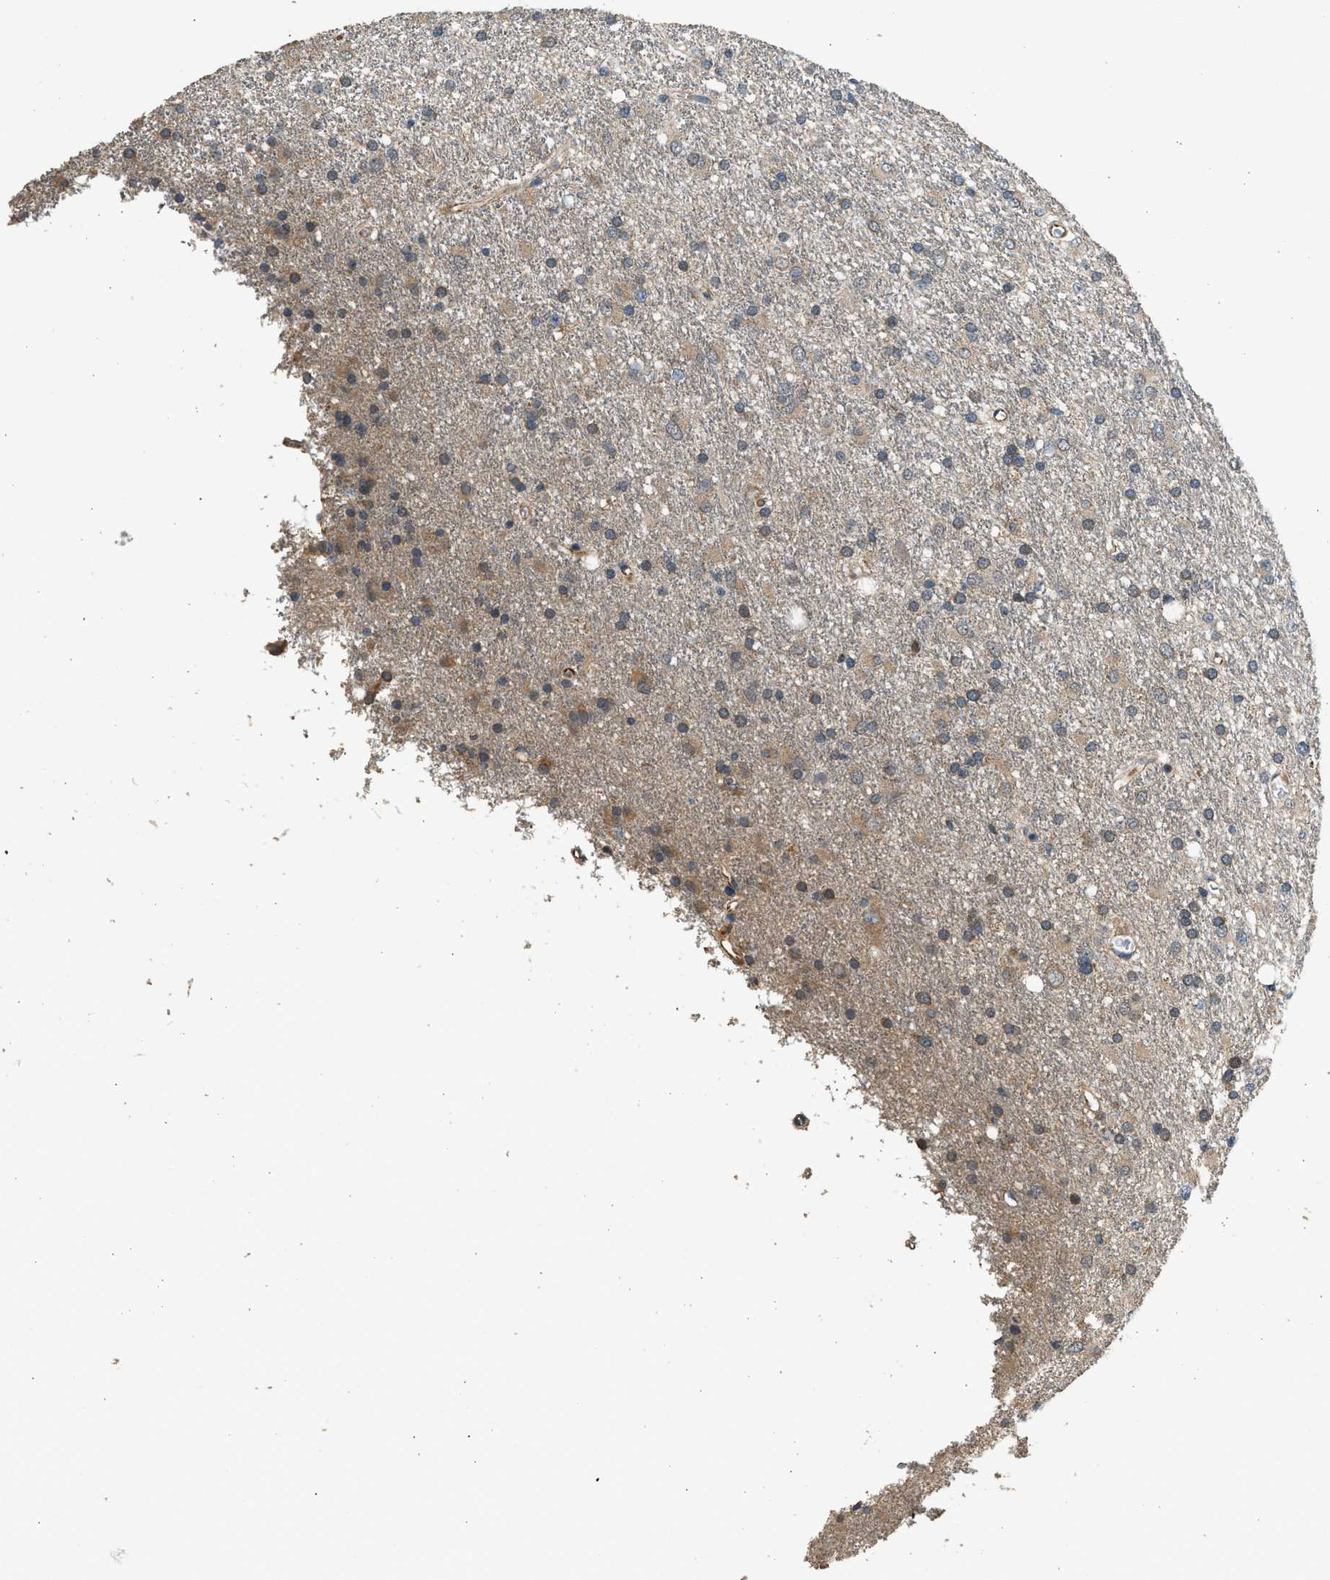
{"staining": {"intensity": "weak", "quantity": "<25%", "location": "cytoplasmic/membranous"}, "tissue": "glioma", "cell_type": "Tumor cells", "image_type": "cancer", "snomed": [{"axis": "morphology", "description": "Glioma, malignant, Low grade"}, {"axis": "topography", "description": "Brain"}], "caption": "An immunohistochemistry histopathology image of glioma is shown. There is no staining in tumor cells of glioma.", "gene": "PCLO", "patient": {"sex": "male", "age": 77}}